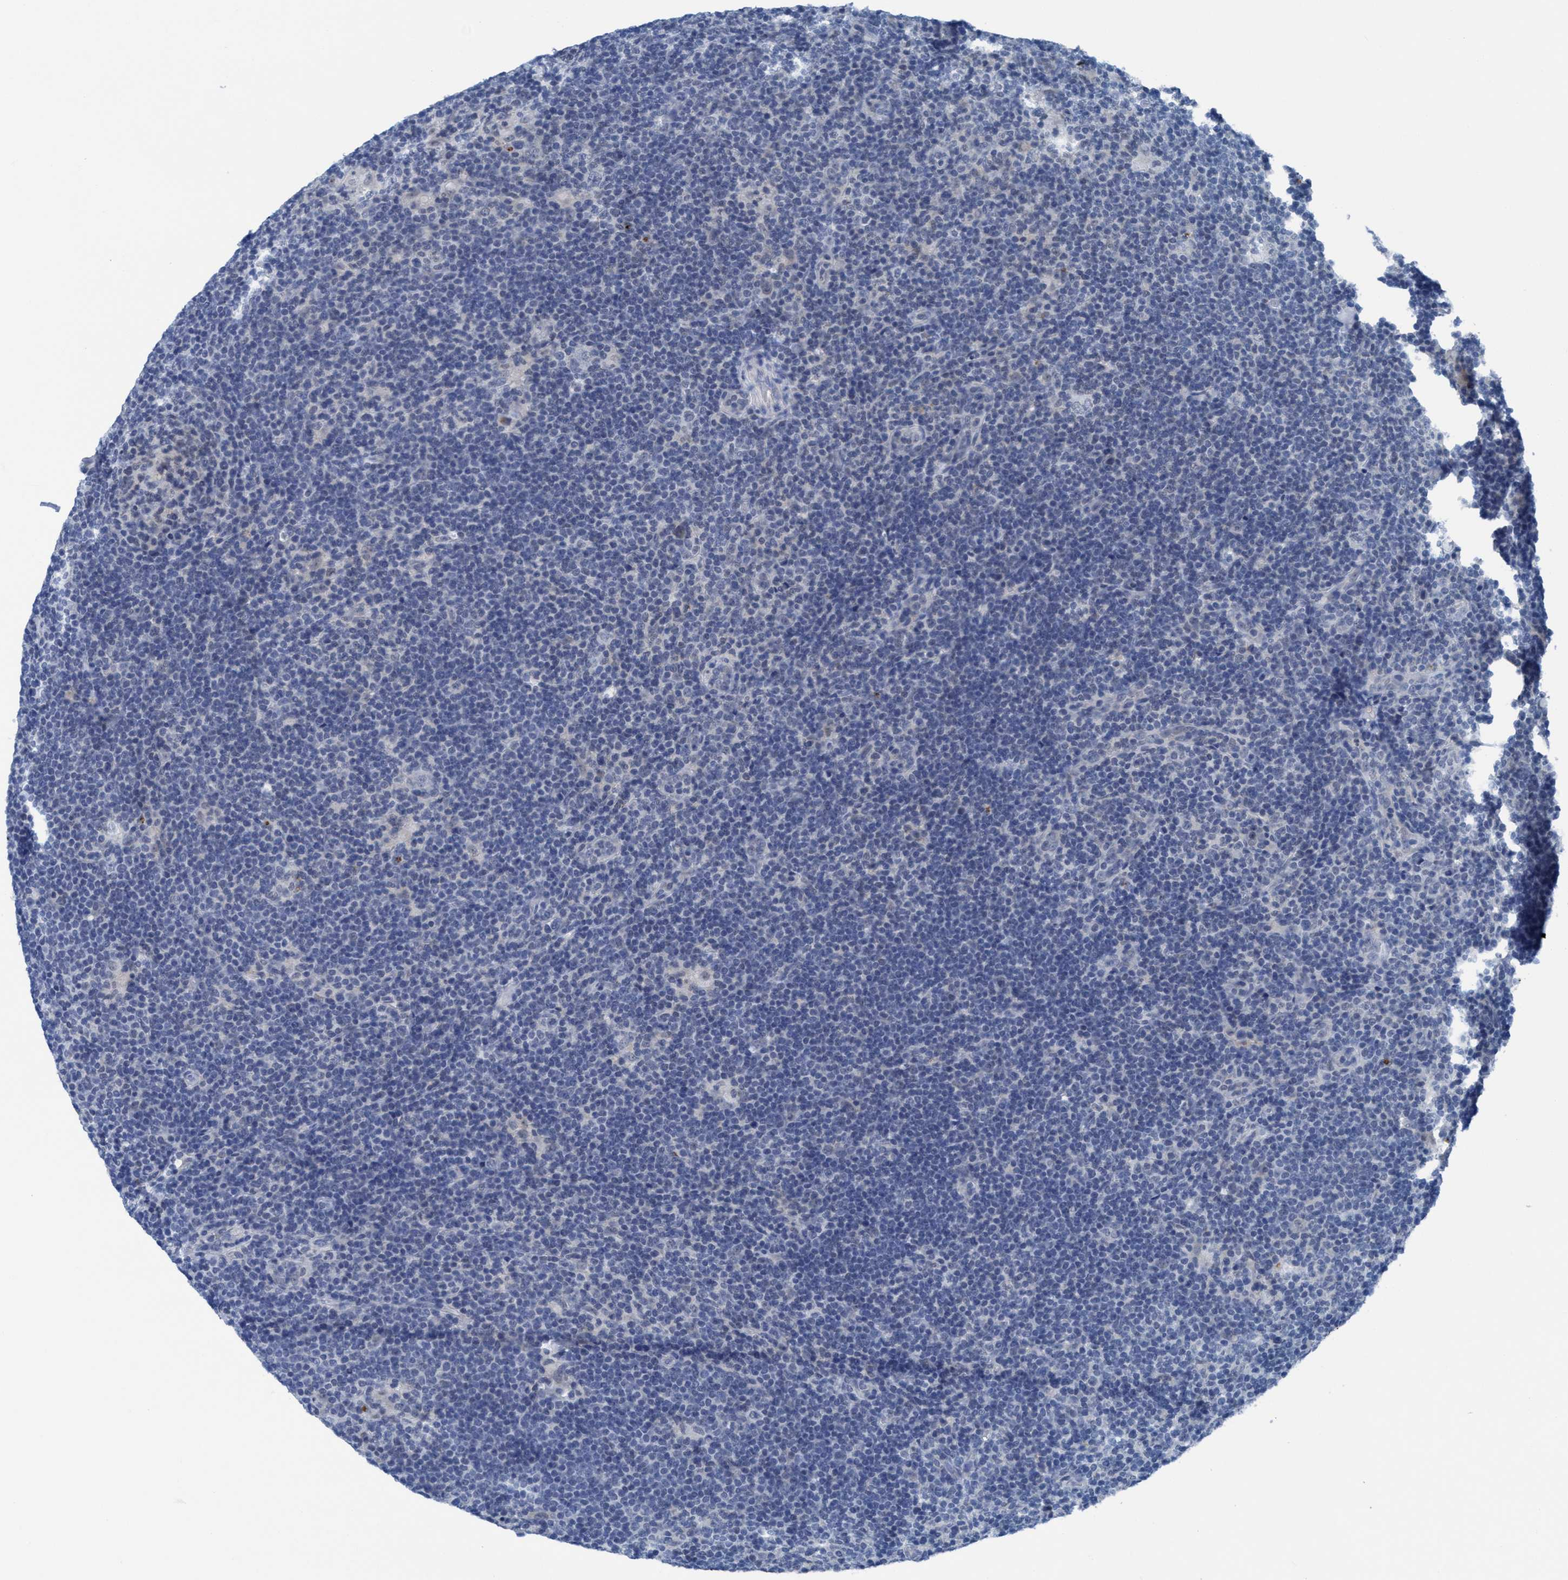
{"staining": {"intensity": "negative", "quantity": "none", "location": "none"}, "tissue": "lymphoma", "cell_type": "Tumor cells", "image_type": "cancer", "snomed": [{"axis": "morphology", "description": "Hodgkin's disease, NOS"}, {"axis": "topography", "description": "Lymph node"}], "caption": "Immunohistochemical staining of human lymphoma shows no significant expression in tumor cells.", "gene": "DNAI1", "patient": {"sex": "female", "age": 57}}